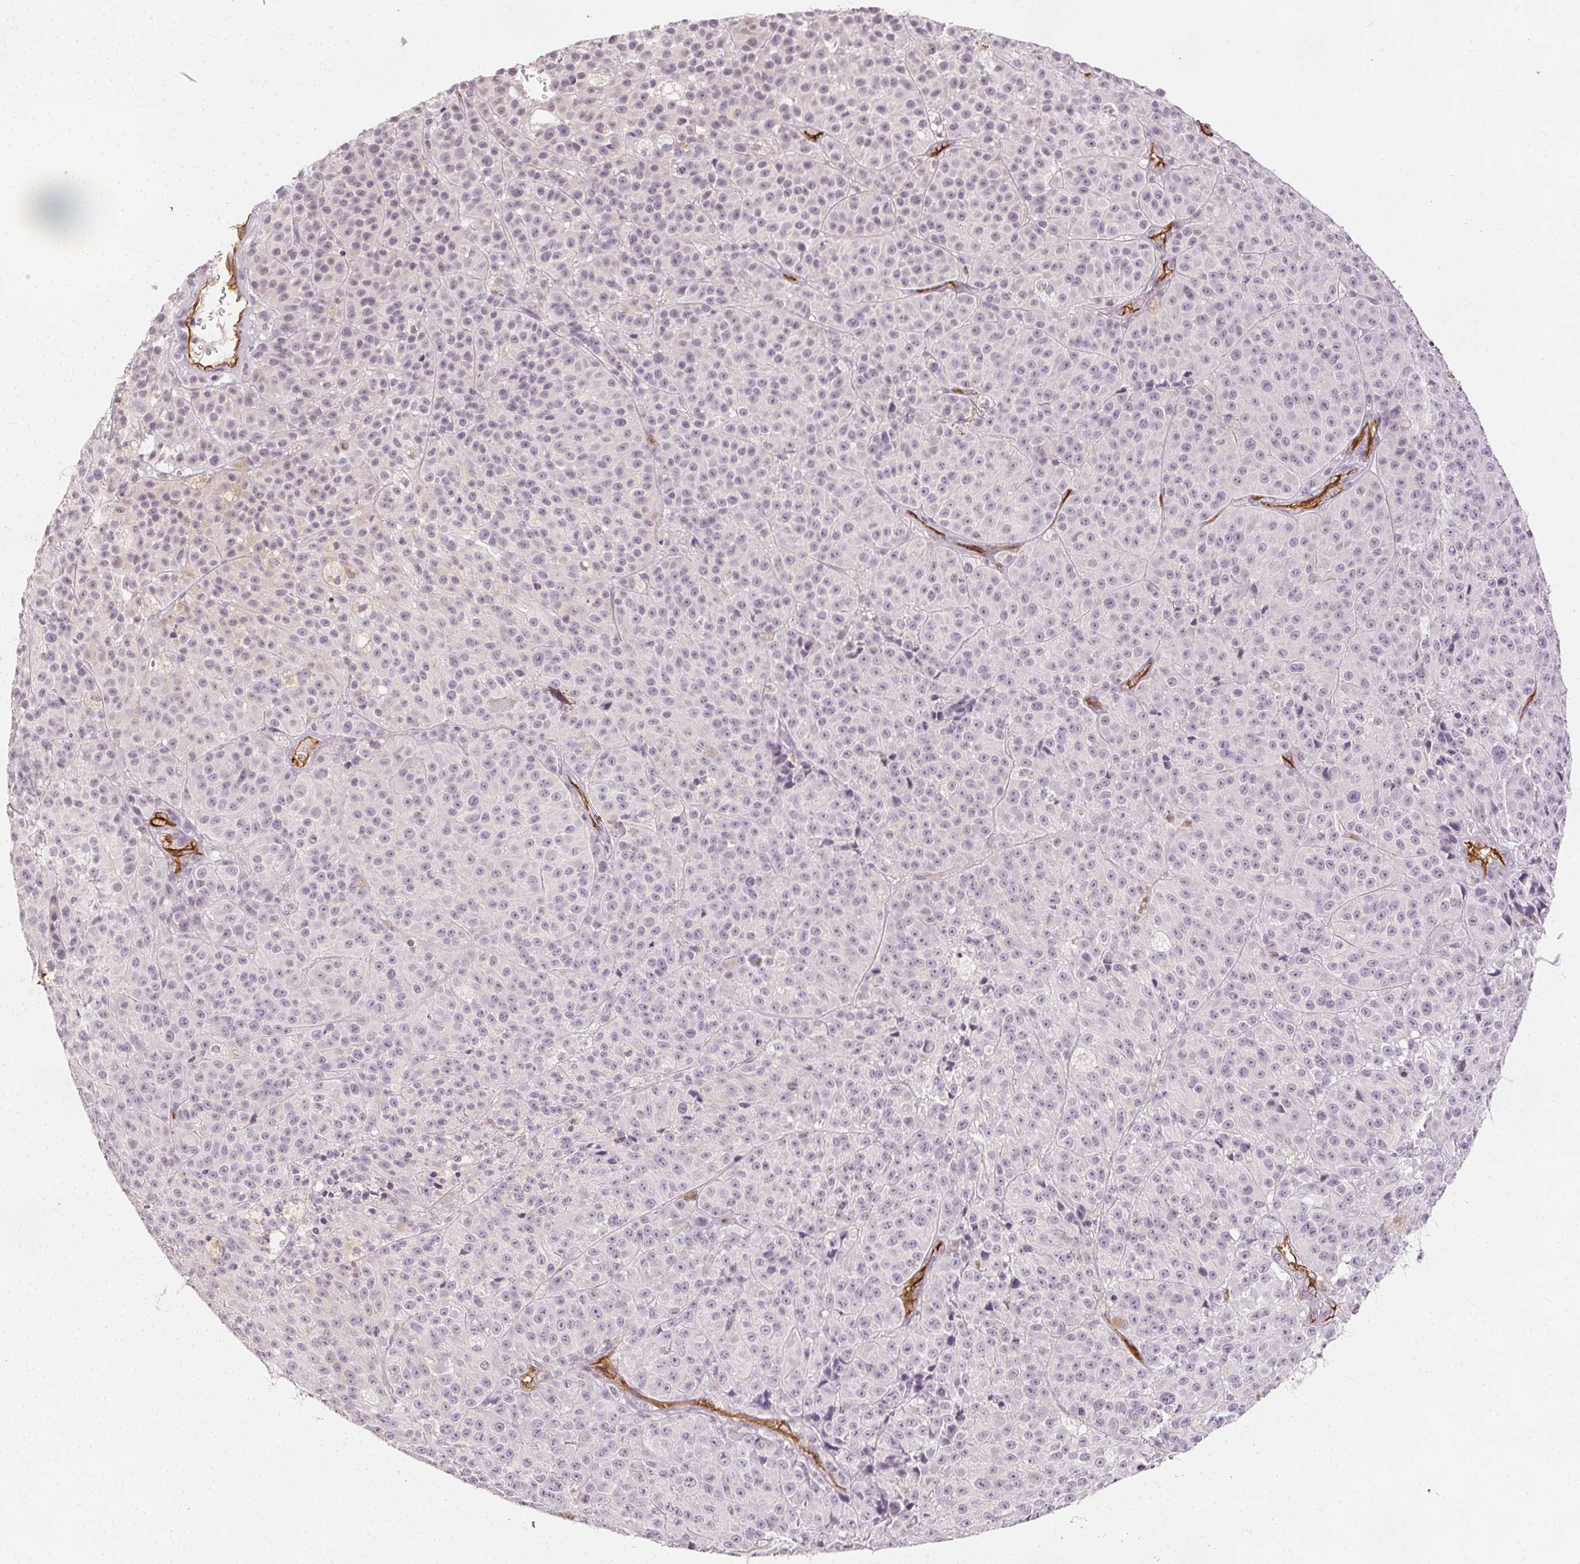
{"staining": {"intensity": "negative", "quantity": "none", "location": "none"}, "tissue": "melanoma", "cell_type": "Tumor cells", "image_type": "cancer", "snomed": [{"axis": "morphology", "description": "Malignant melanoma, NOS"}, {"axis": "topography", "description": "Skin"}], "caption": "Human malignant melanoma stained for a protein using immunohistochemistry displays no staining in tumor cells.", "gene": "PODXL", "patient": {"sex": "female", "age": 58}}